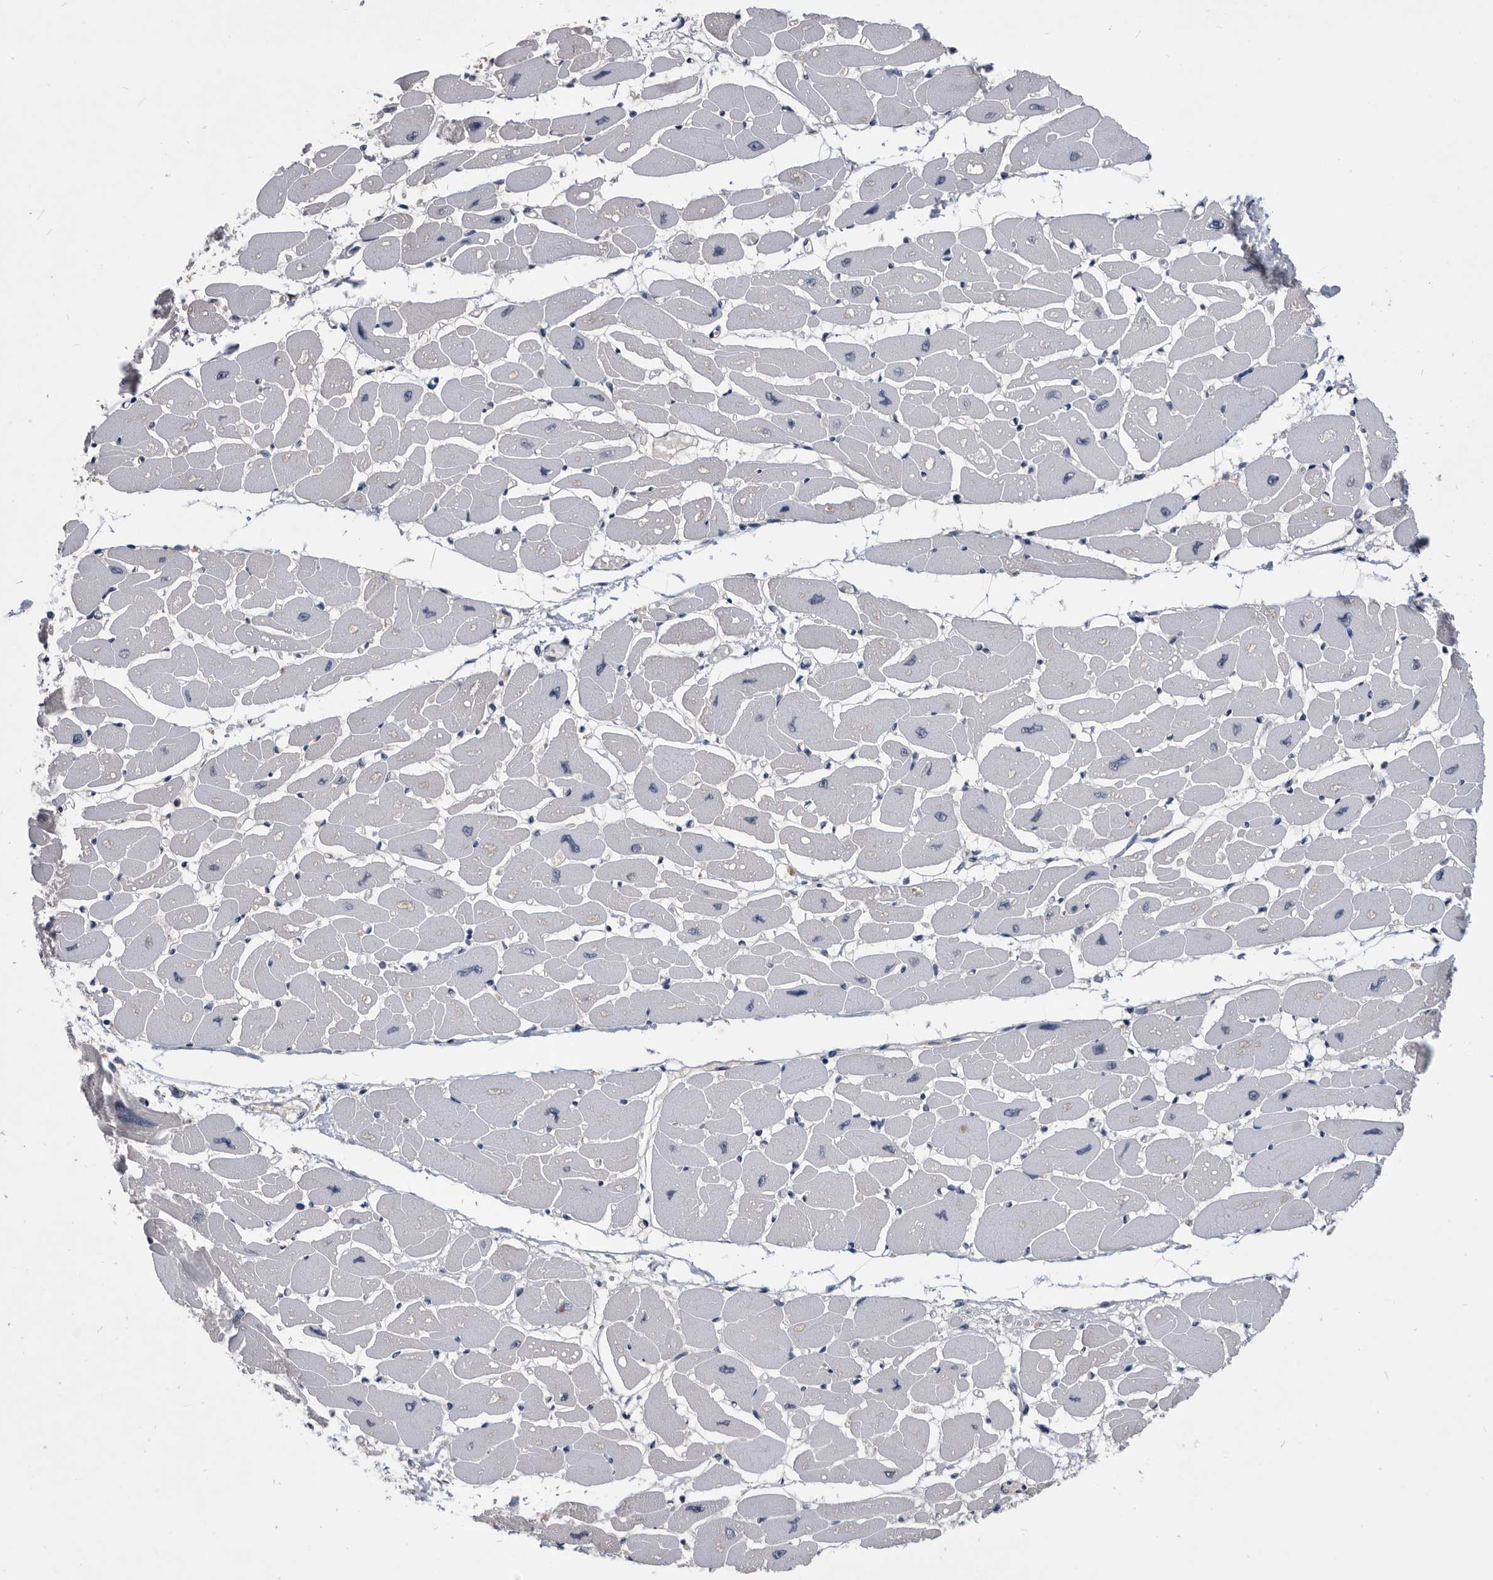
{"staining": {"intensity": "negative", "quantity": "none", "location": "none"}, "tissue": "heart muscle", "cell_type": "Cardiomyocytes", "image_type": "normal", "snomed": [{"axis": "morphology", "description": "Normal tissue, NOS"}, {"axis": "topography", "description": "Heart"}], "caption": "Immunohistochemistry (IHC) of benign human heart muscle shows no positivity in cardiomyocytes.", "gene": "PDXK", "patient": {"sex": "female", "age": 54}}